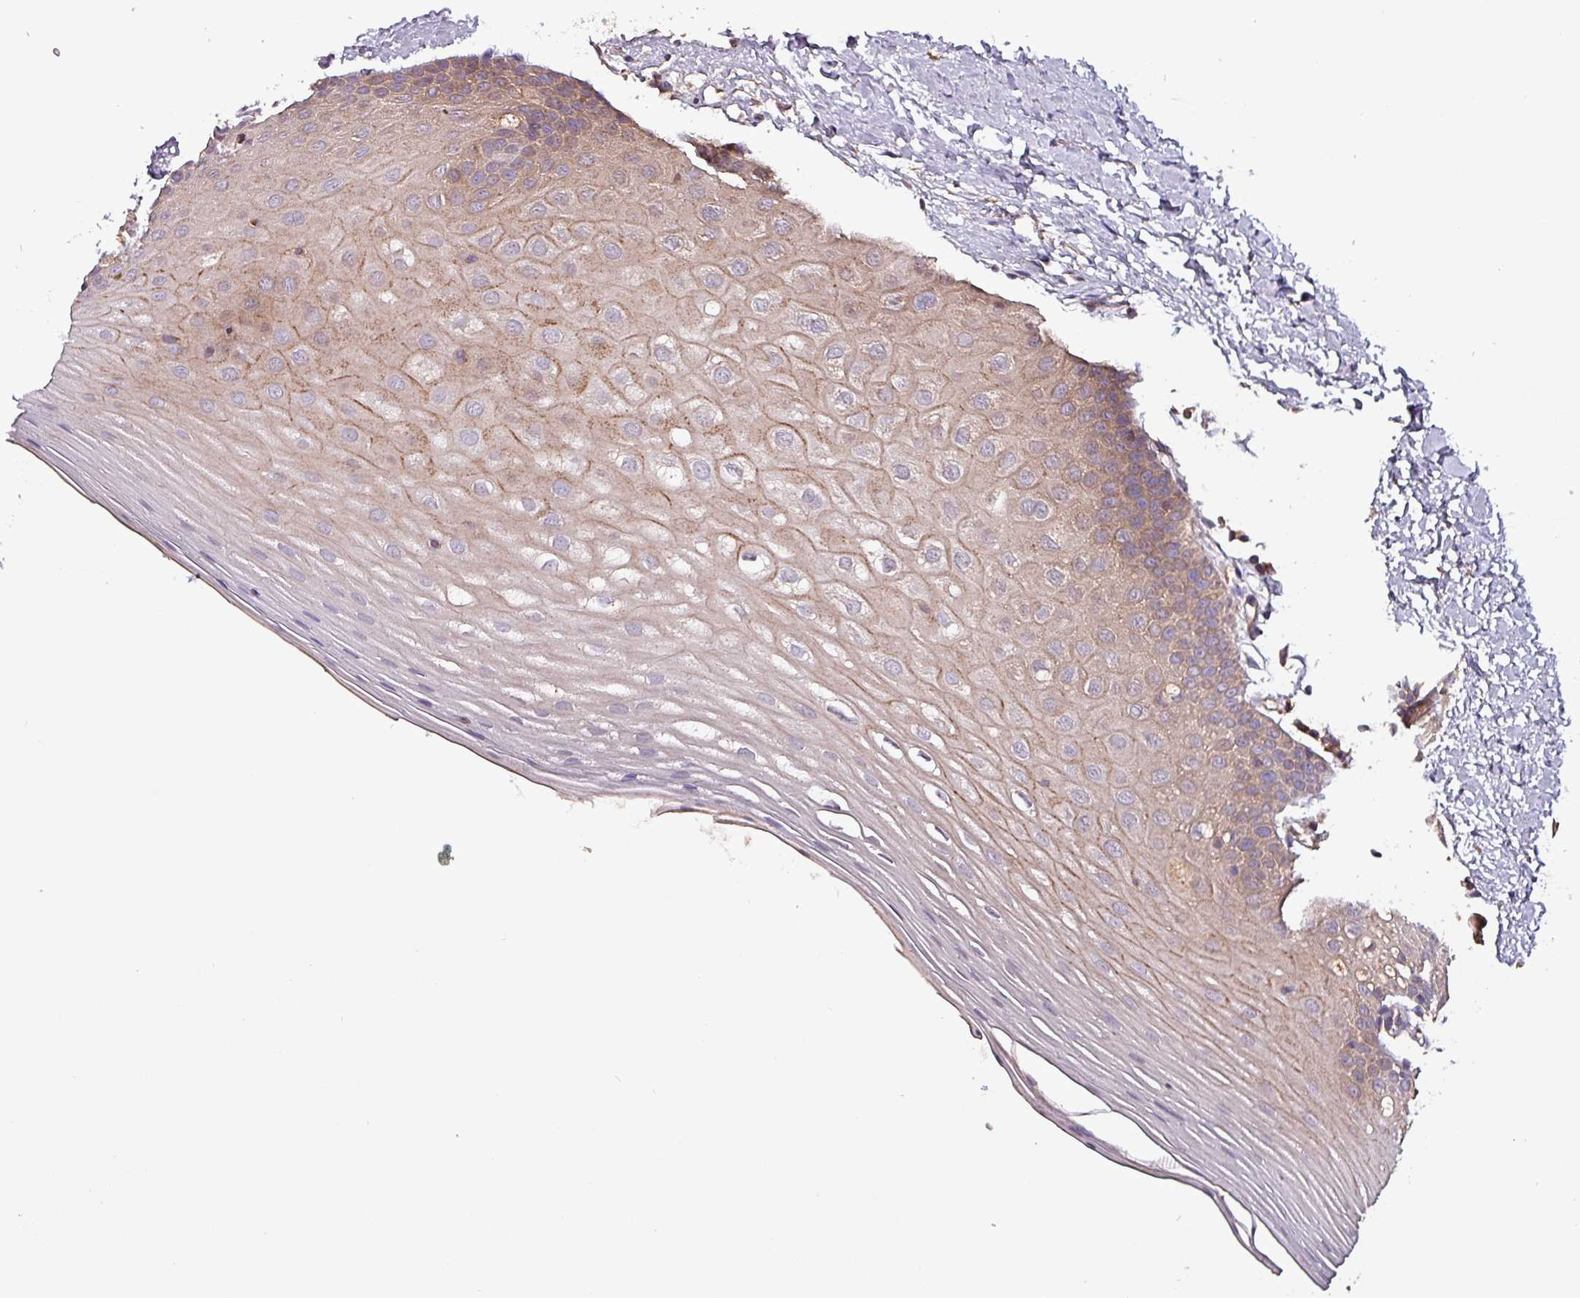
{"staining": {"intensity": "moderate", "quantity": "25%-75%", "location": "cytoplasmic/membranous"}, "tissue": "oral mucosa", "cell_type": "Squamous epithelial cells", "image_type": "normal", "snomed": [{"axis": "morphology", "description": "Normal tissue, NOS"}, {"axis": "topography", "description": "Oral tissue"}], "caption": "Oral mucosa stained with a brown dye exhibits moderate cytoplasmic/membranous positive expression in about 25%-75% of squamous epithelial cells.", "gene": "PAFAH1B2", "patient": {"sex": "female", "age": 67}}